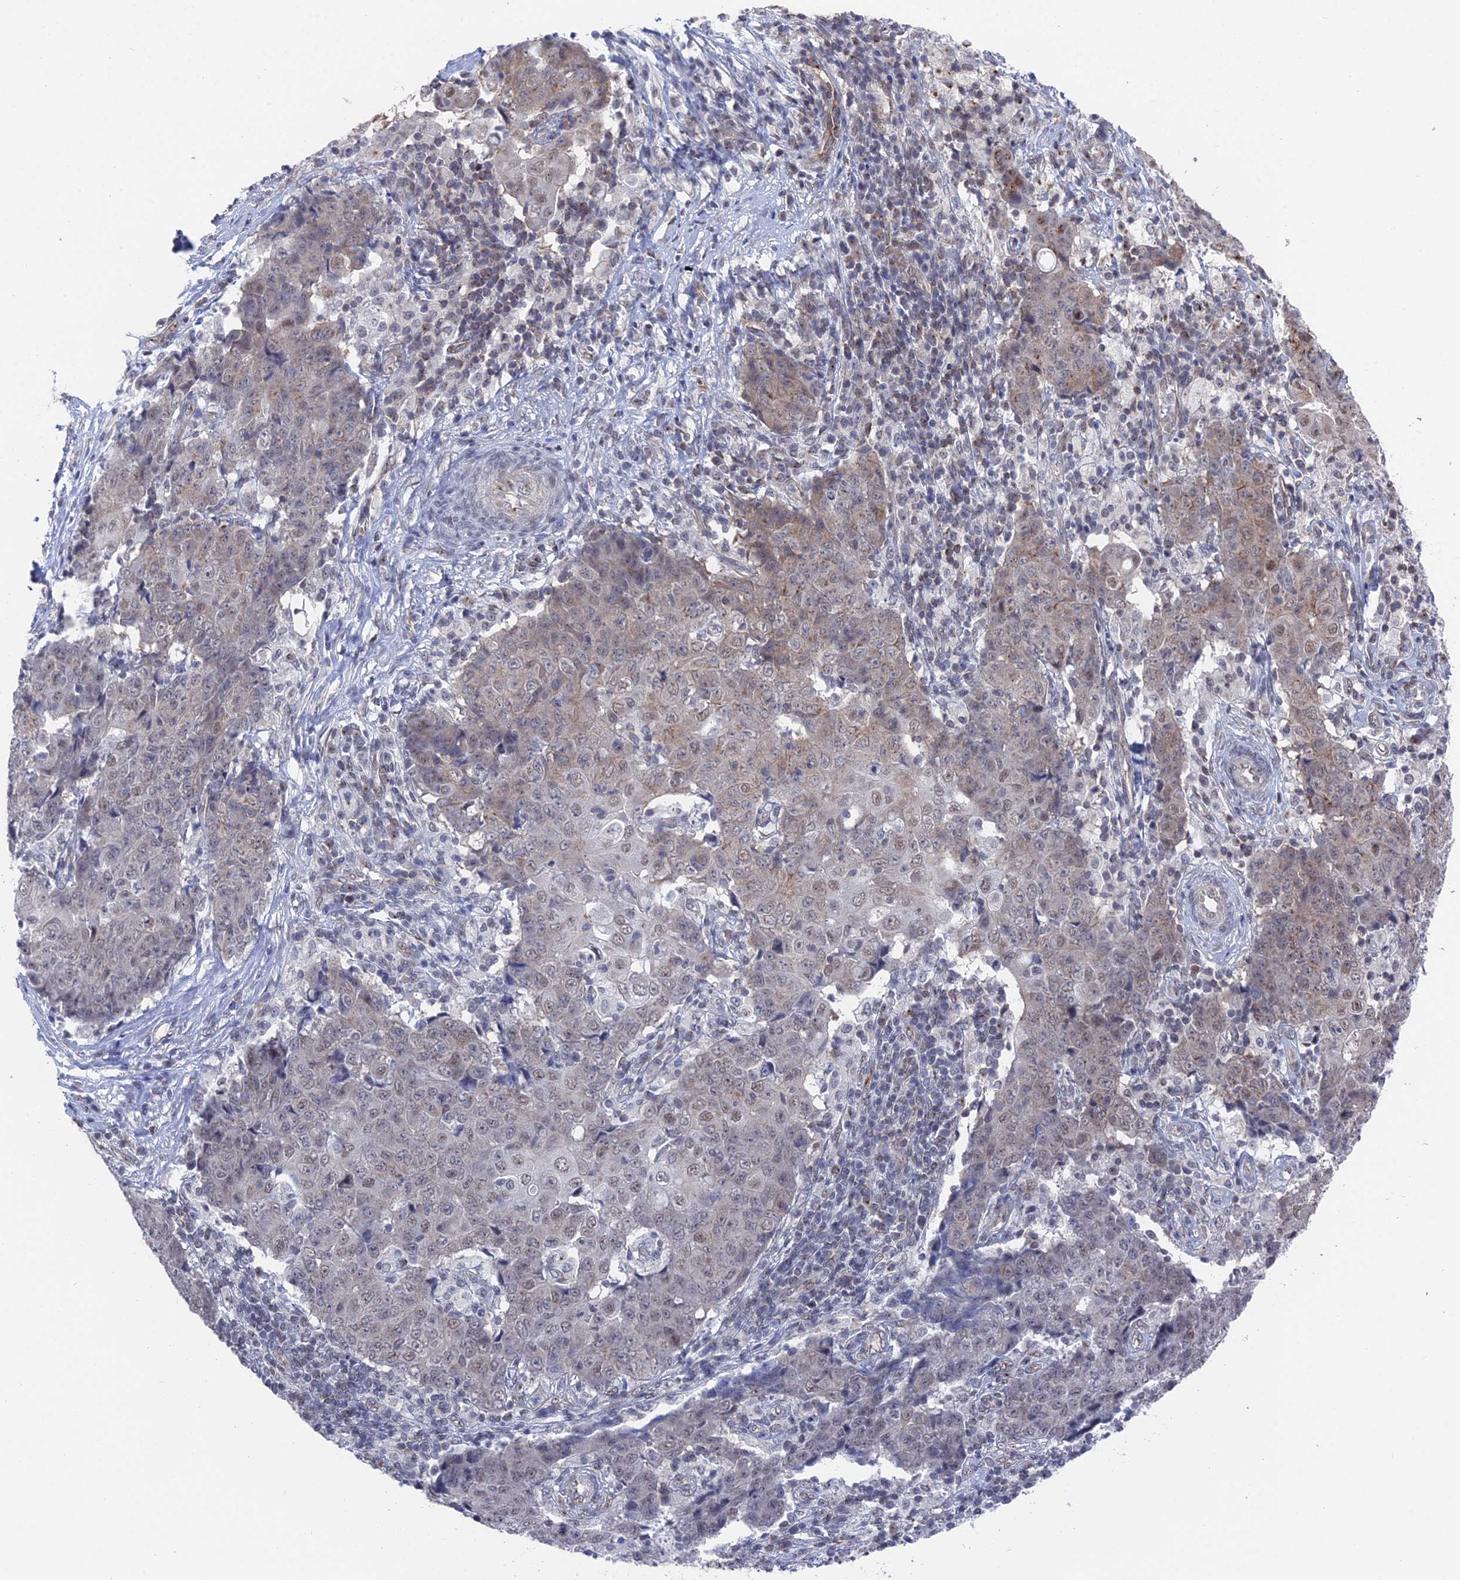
{"staining": {"intensity": "moderate", "quantity": "<25%", "location": "cytoplasmic/membranous,nuclear"}, "tissue": "ovarian cancer", "cell_type": "Tumor cells", "image_type": "cancer", "snomed": [{"axis": "morphology", "description": "Carcinoma, endometroid"}, {"axis": "topography", "description": "Ovary"}], "caption": "This photomicrograph displays ovarian endometroid carcinoma stained with IHC to label a protein in brown. The cytoplasmic/membranous and nuclear of tumor cells show moderate positivity for the protein. Nuclei are counter-stained blue.", "gene": "FHIP2A", "patient": {"sex": "female", "age": 42}}